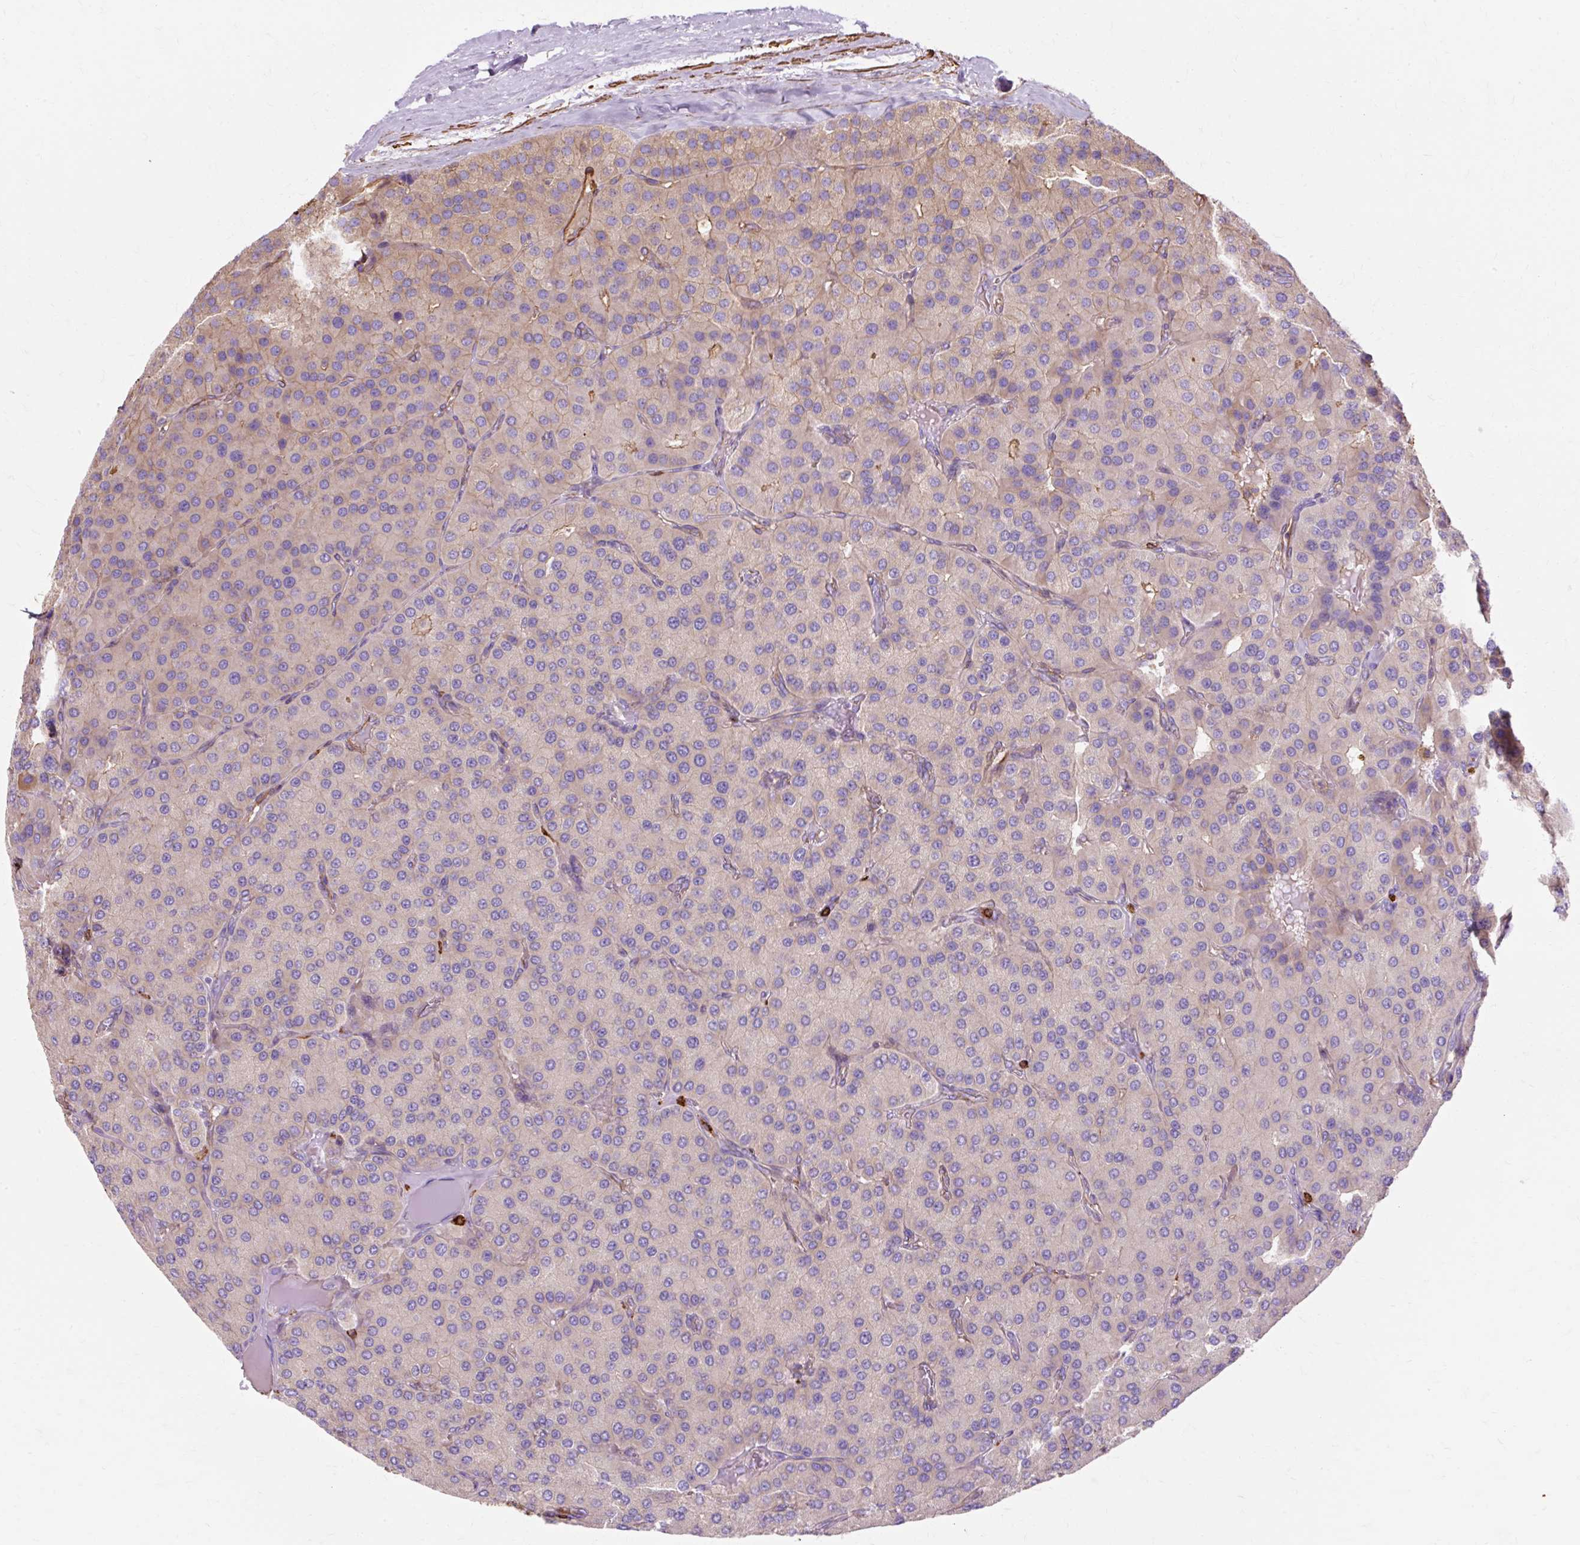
{"staining": {"intensity": "weak", "quantity": "<25%", "location": "cytoplasmic/membranous"}, "tissue": "parathyroid gland", "cell_type": "Glandular cells", "image_type": "normal", "snomed": [{"axis": "morphology", "description": "Normal tissue, NOS"}, {"axis": "morphology", "description": "Adenoma, NOS"}, {"axis": "topography", "description": "Parathyroid gland"}], "caption": "This is a photomicrograph of IHC staining of benign parathyroid gland, which shows no expression in glandular cells.", "gene": "TBC1D2B", "patient": {"sex": "female", "age": 86}}